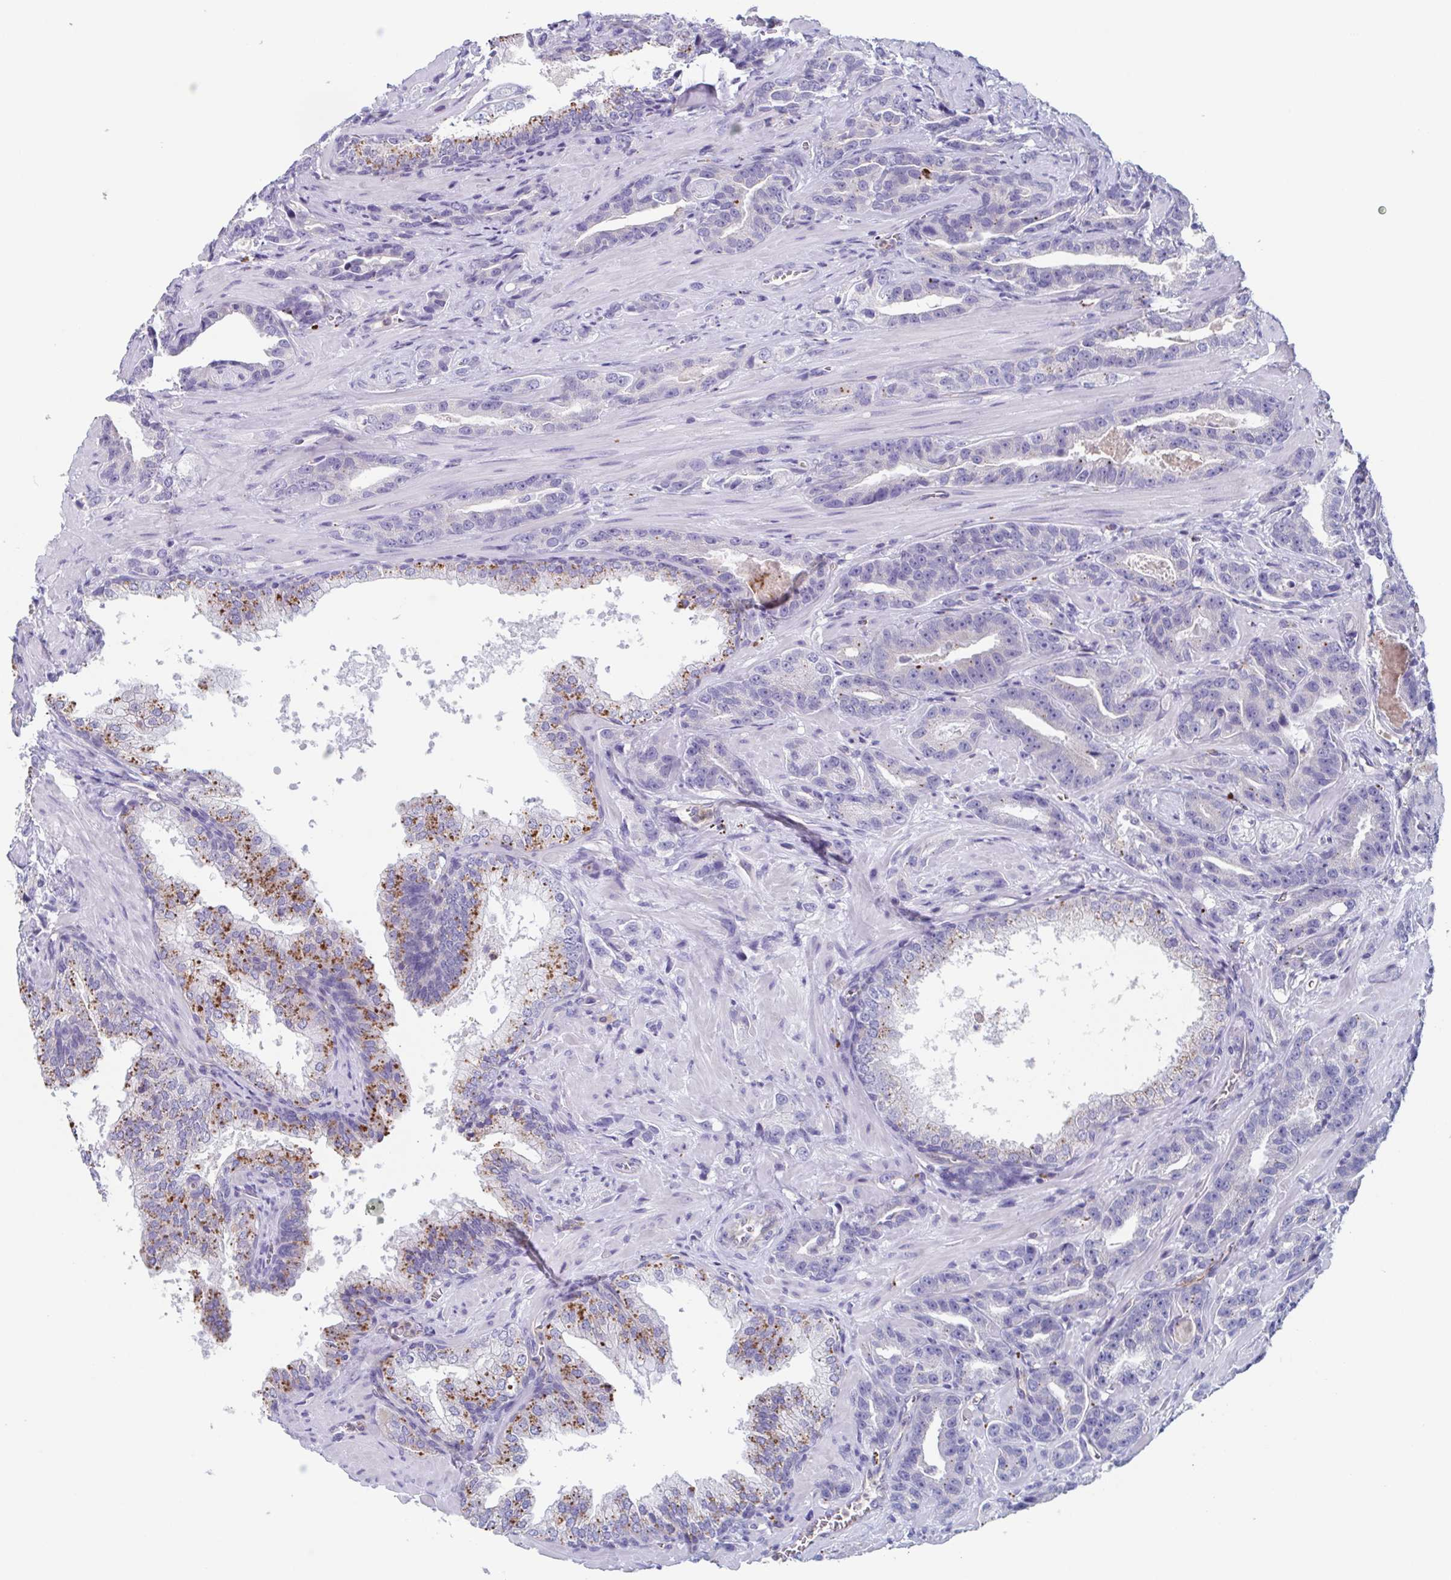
{"staining": {"intensity": "negative", "quantity": "none", "location": "none"}, "tissue": "prostate cancer", "cell_type": "Tumor cells", "image_type": "cancer", "snomed": [{"axis": "morphology", "description": "Adenocarcinoma, High grade"}, {"axis": "topography", "description": "Prostate"}], "caption": "Image shows no protein expression in tumor cells of adenocarcinoma (high-grade) (prostate) tissue. (Brightfield microscopy of DAB (3,3'-diaminobenzidine) immunohistochemistry (IHC) at high magnification).", "gene": "LYRM2", "patient": {"sex": "male", "age": 65}}